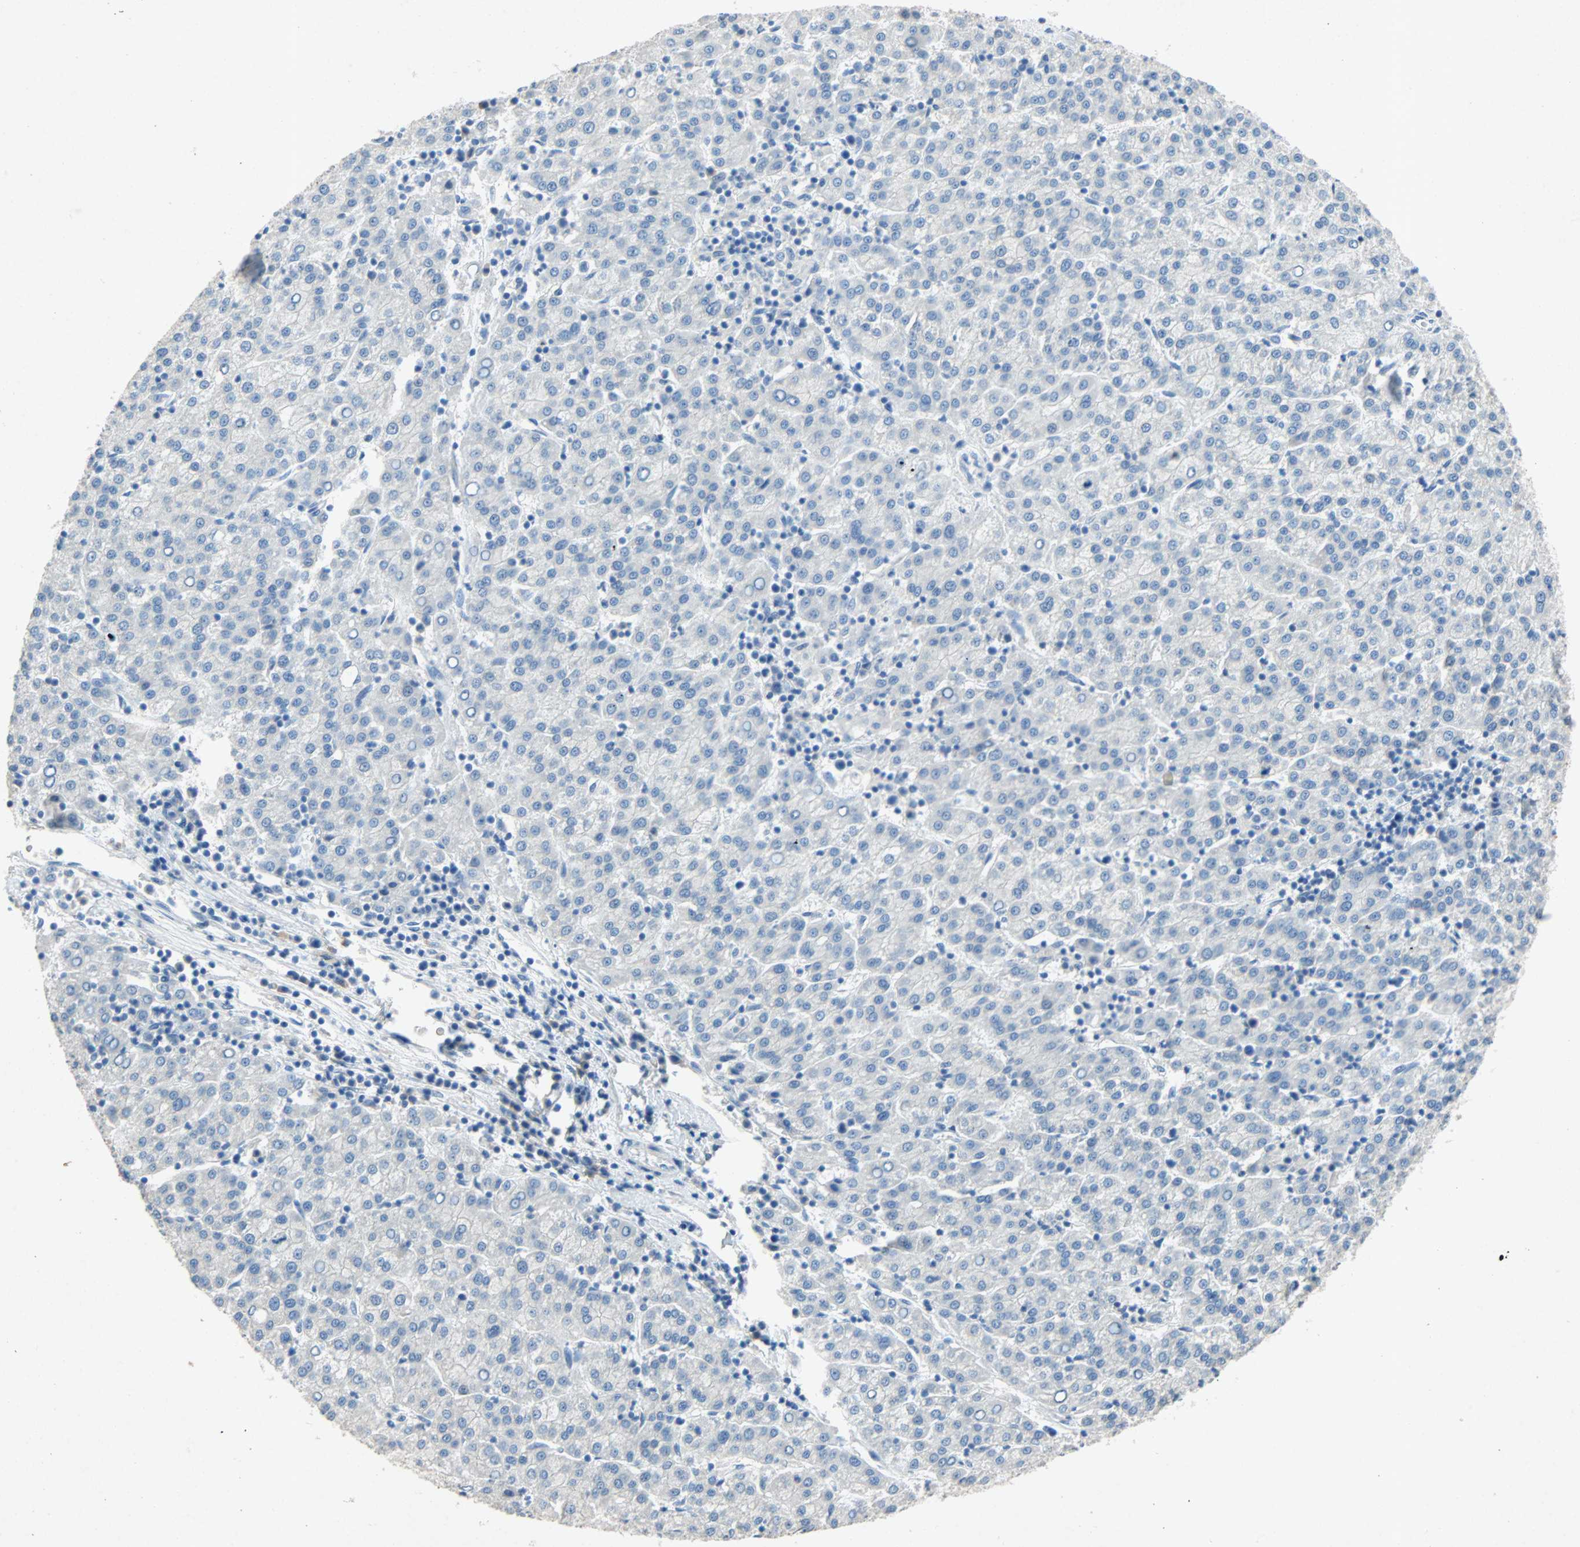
{"staining": {"intensity": "negative", "quantity": "none", "location": "none"}, "tissue": "liver cancer", "cell_type": "Tumor cells", "image_type": "cancer", "snomed": [{"axis": "morphology", "description": "Carcinoma, Hepatocellular, NOS"}, {"axis": "topography", "description": "Liver"}], "caption": "This is a histopathology image of IHC staining of hepatocellular carcinoma (liver), which shows no positivity in tumor cells. (DAB (3,3'-diaminobenzidine) immunohistochemistry, high magnification).", "gene": "PCDHB2", "patient": {"sex": "female", "age": 58}}